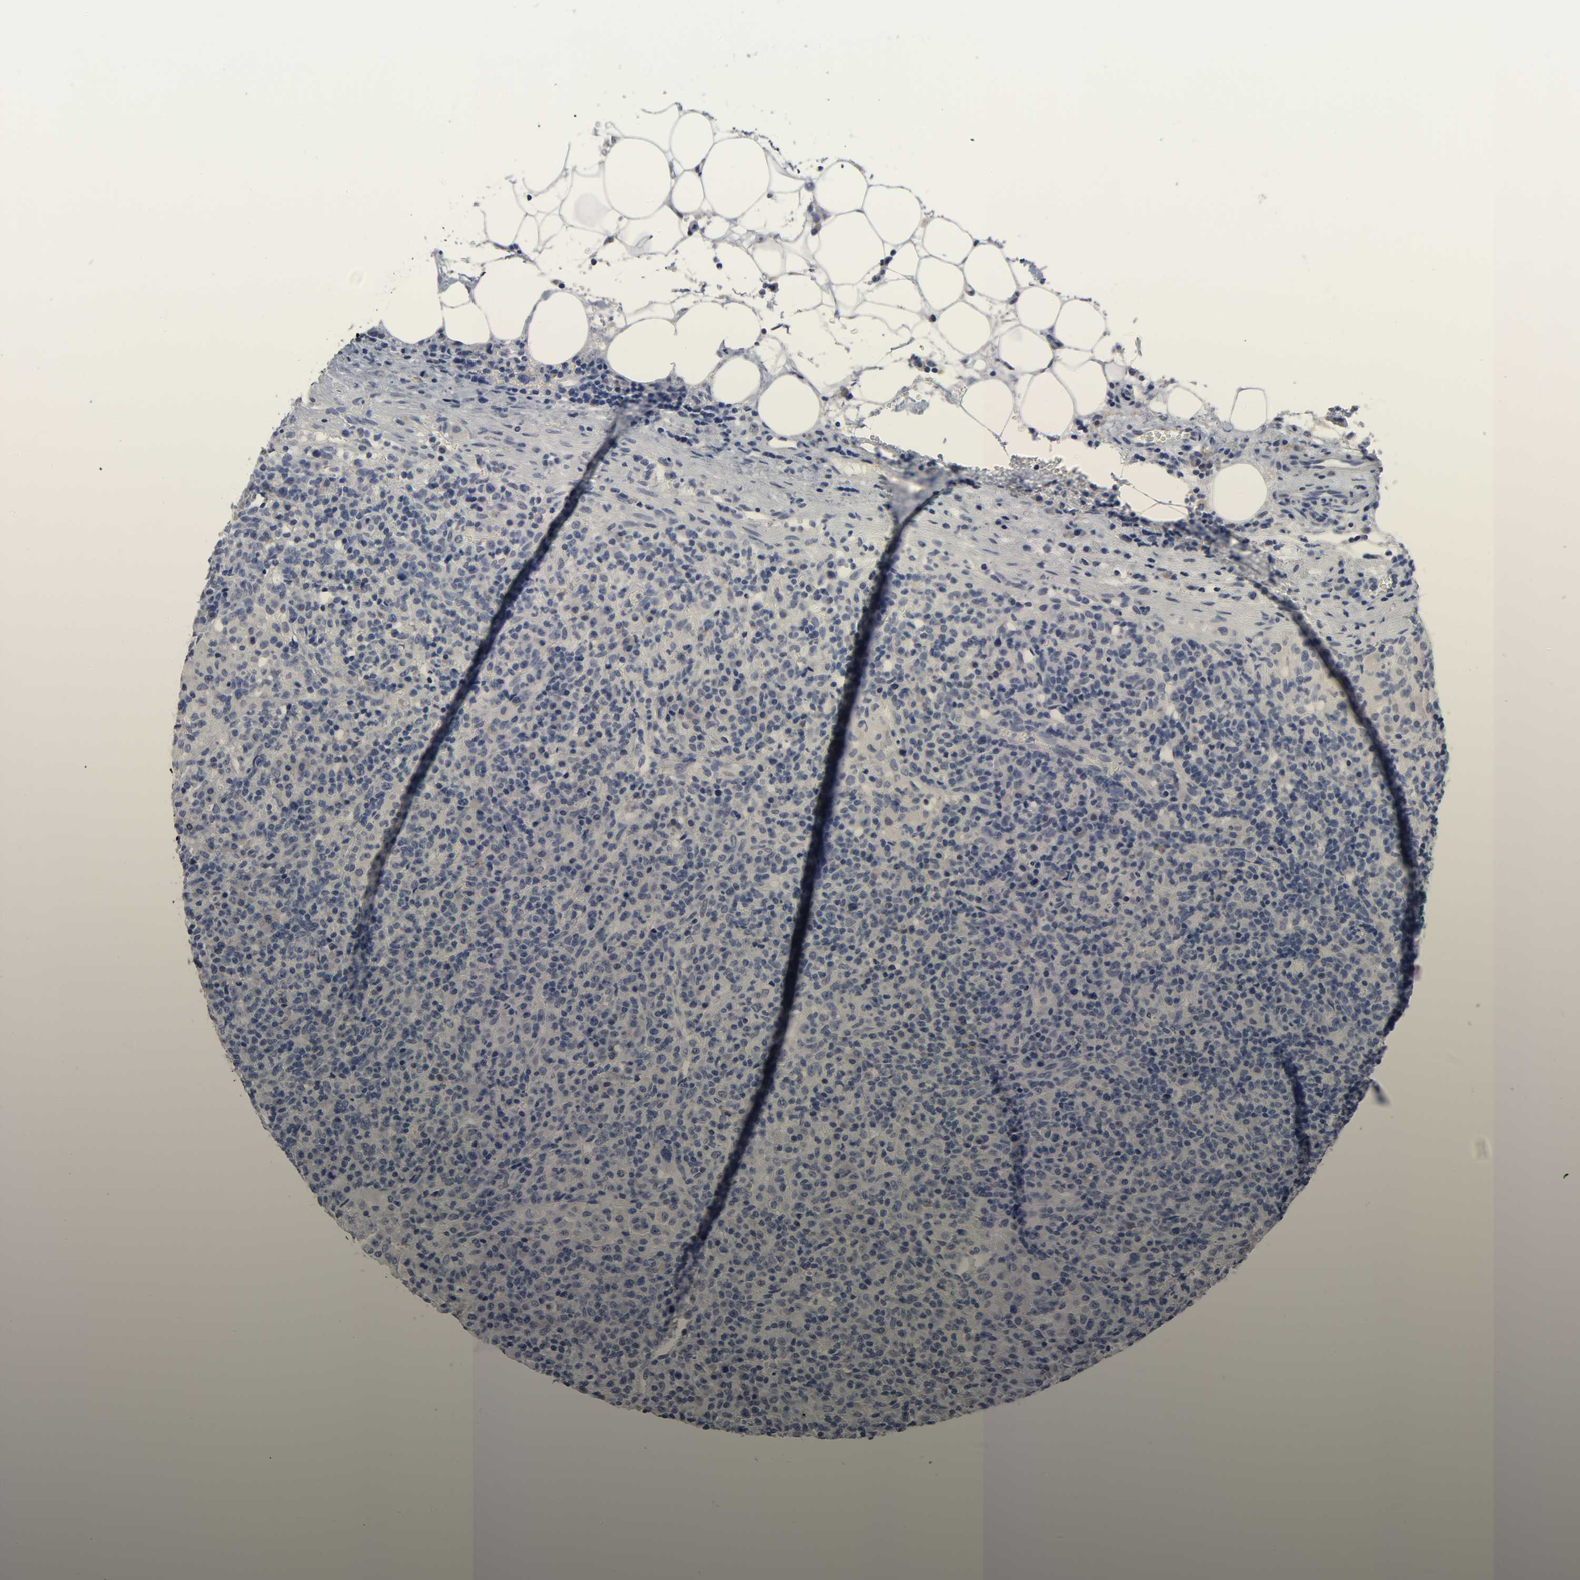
{"staining": {"intensity": "negative", "quantity": "none", "location": "none"}, "tissue": "lymphoma", "cell_type": "Tumor cells", "image_type": "cancer", "snomed": [{"axis": "morphology", "description": "Hodgkin's disease, NOS"}, {"axis": "topography", "description": "Lymph node"}], "caption": "Tumor cells show no significant positivity in lymphoma. (DAB (3,3'-diaminobenzidine) immunohistochemistry, high magnification).", "gene": "SALL2", "patient": {"sex": "male", "age": 65}}